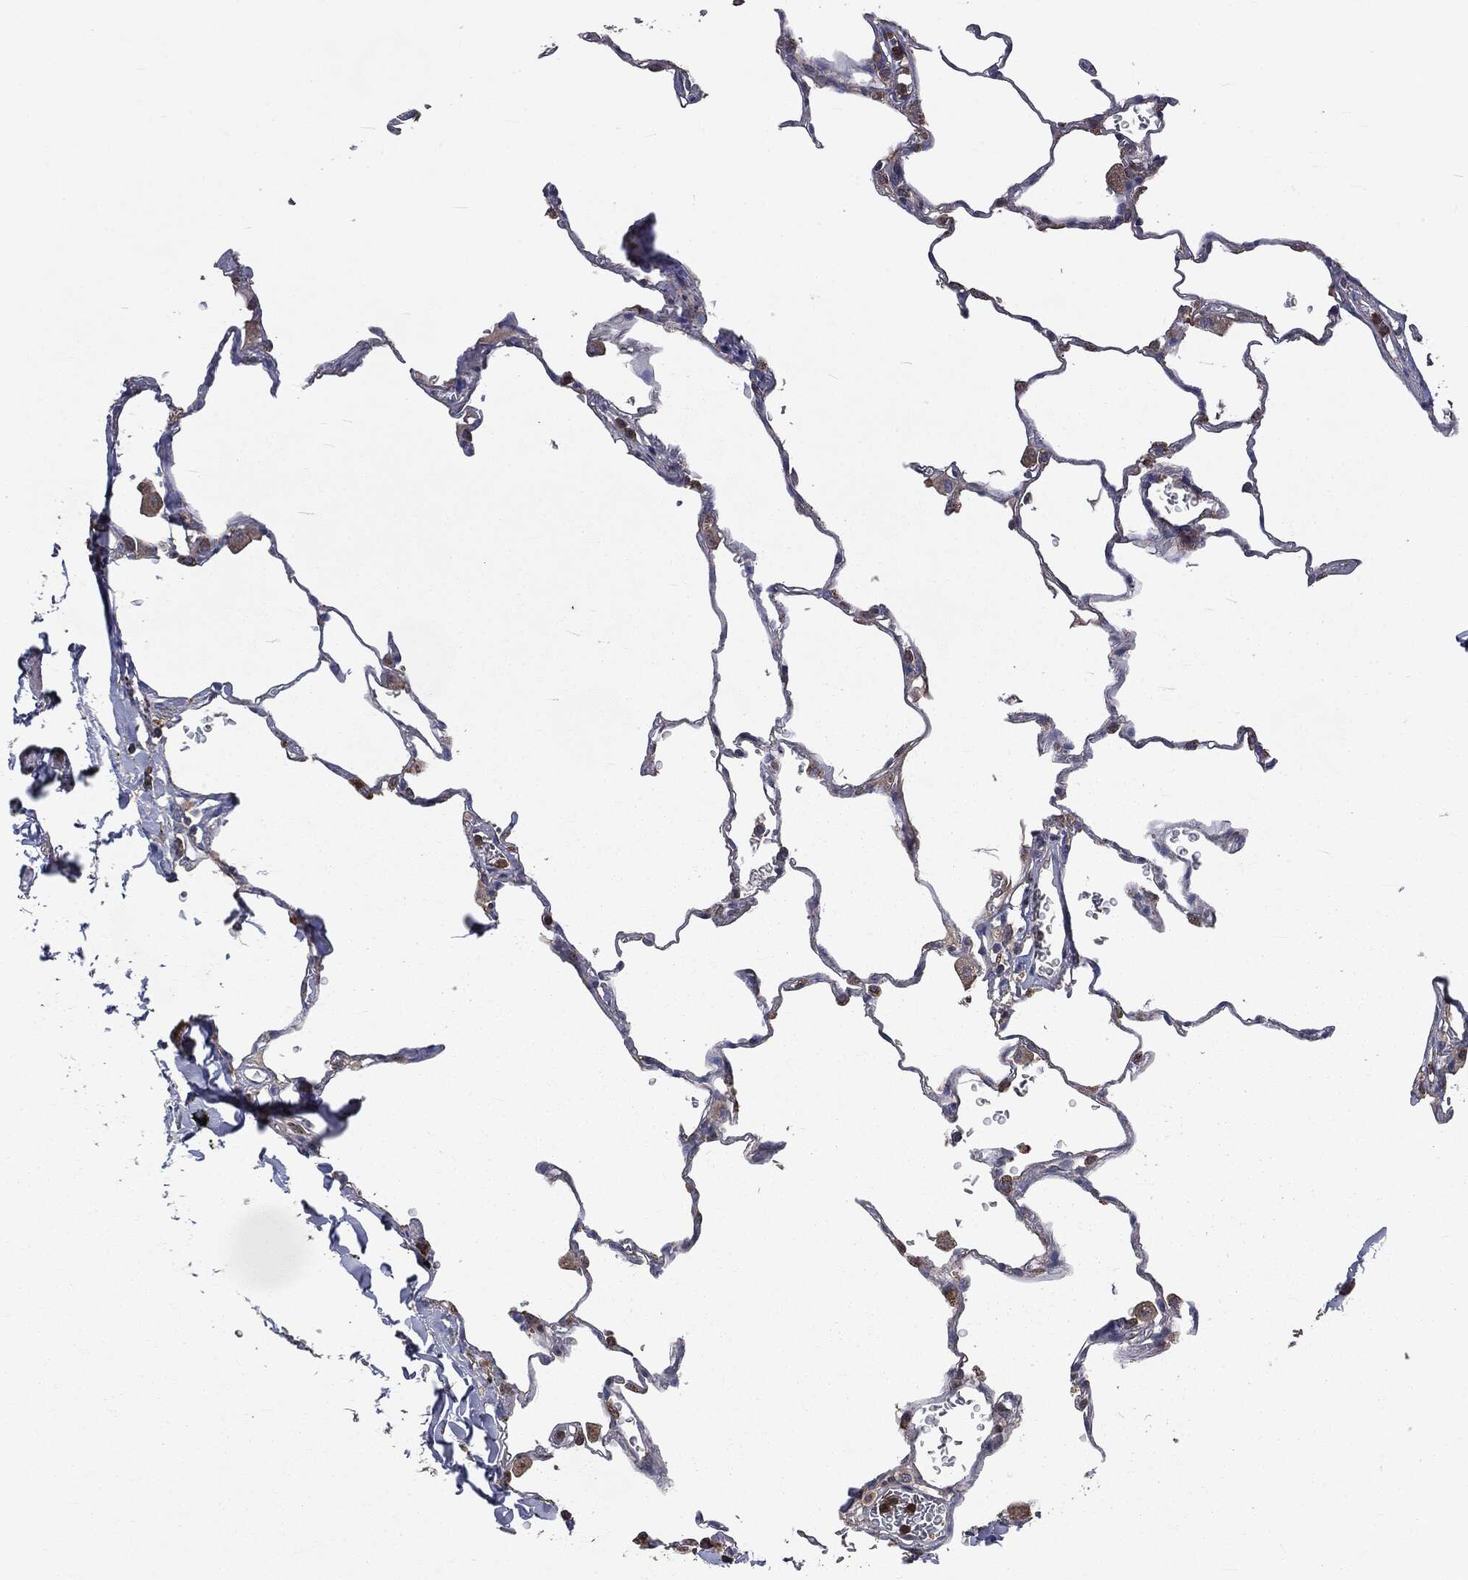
{"staining": {"intensity": "weak", "quantity": "25%-75%", "location": "cytoplasmic/membranous"}, "tissue": "lung", "cell_type": "Alveolar cells", "image_type": "normal", "snomed": [{"axis": "morphology", "description": "Normal tissue, NOS"}, {"axis": "morphology", "description": "Adenocarcinoma, metastatic, NOS"}, {"axis": "topography", "description": "Lung"}], "caption": "Lung stained with DAB (3,3'-diaminobenzidine) IHC demonstrates low levels of weak cytoplasmic/membranous positivity in approximately 25%-75% of alveolar cells. (IHC, brightfield microscopy, high magnification).", "gene": "MAPK6", "patient": {"sex": "male", "age": 45}}